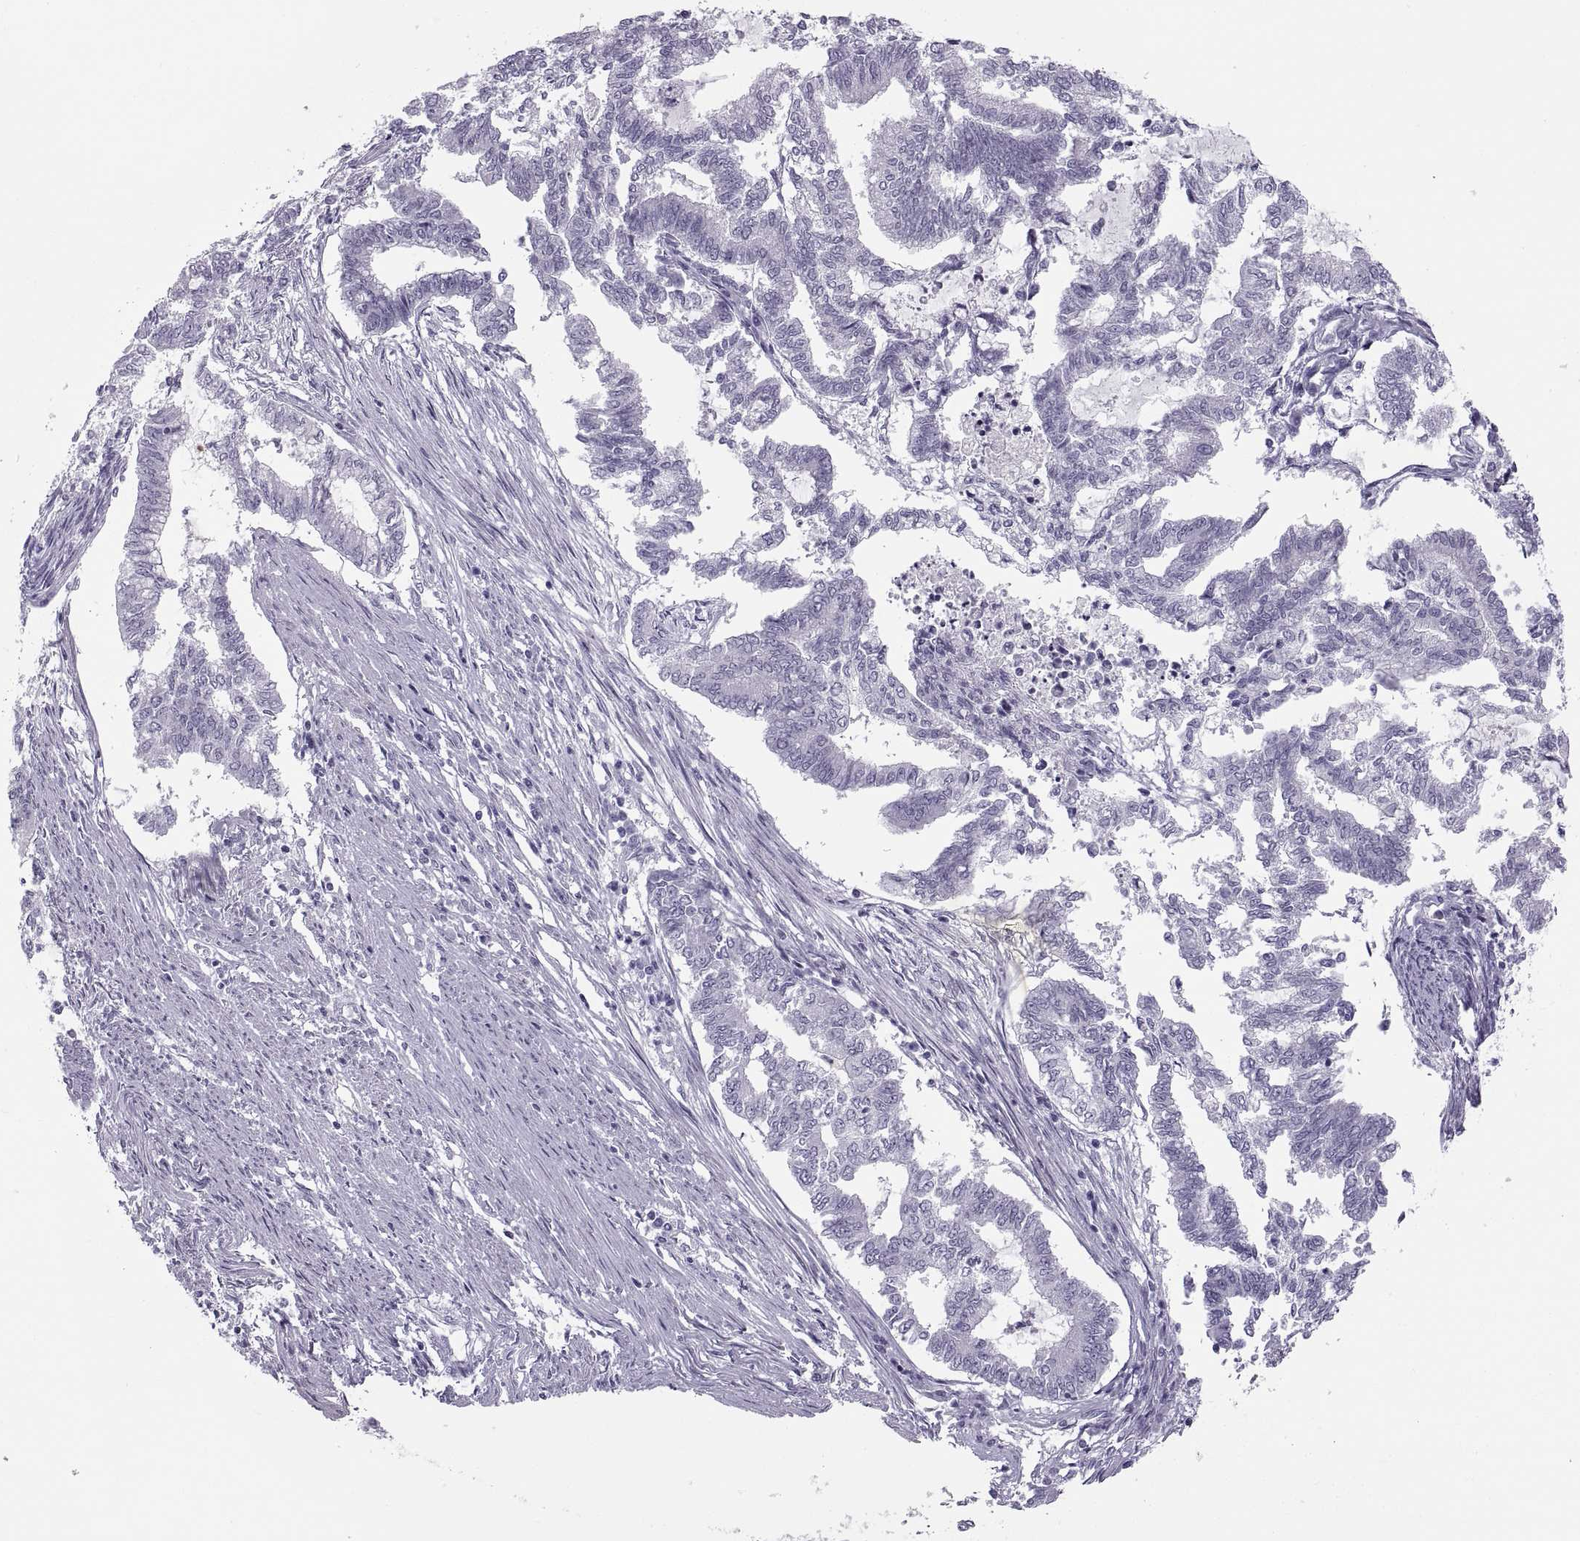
{"staining": {"intensity": "negative", "quantity": "none", "location": "none"}, "tissue": "endometrial cancer", "cell_type": "Tumor cells", "image_type": "cancer", "snomed": [{"axis": "morphology", "description": "Adenocarcinoma, NOS"}, {"axis": "topography", "description": "Endometrium"}], "caption": "Endometrial cancer (adenocarcinoma) stained for a protein using immunohistochemistry (IHC) shows no positivity tumor cells.", "gene": "C3orf22", "patient": {"sex": "female", "age": 79}}